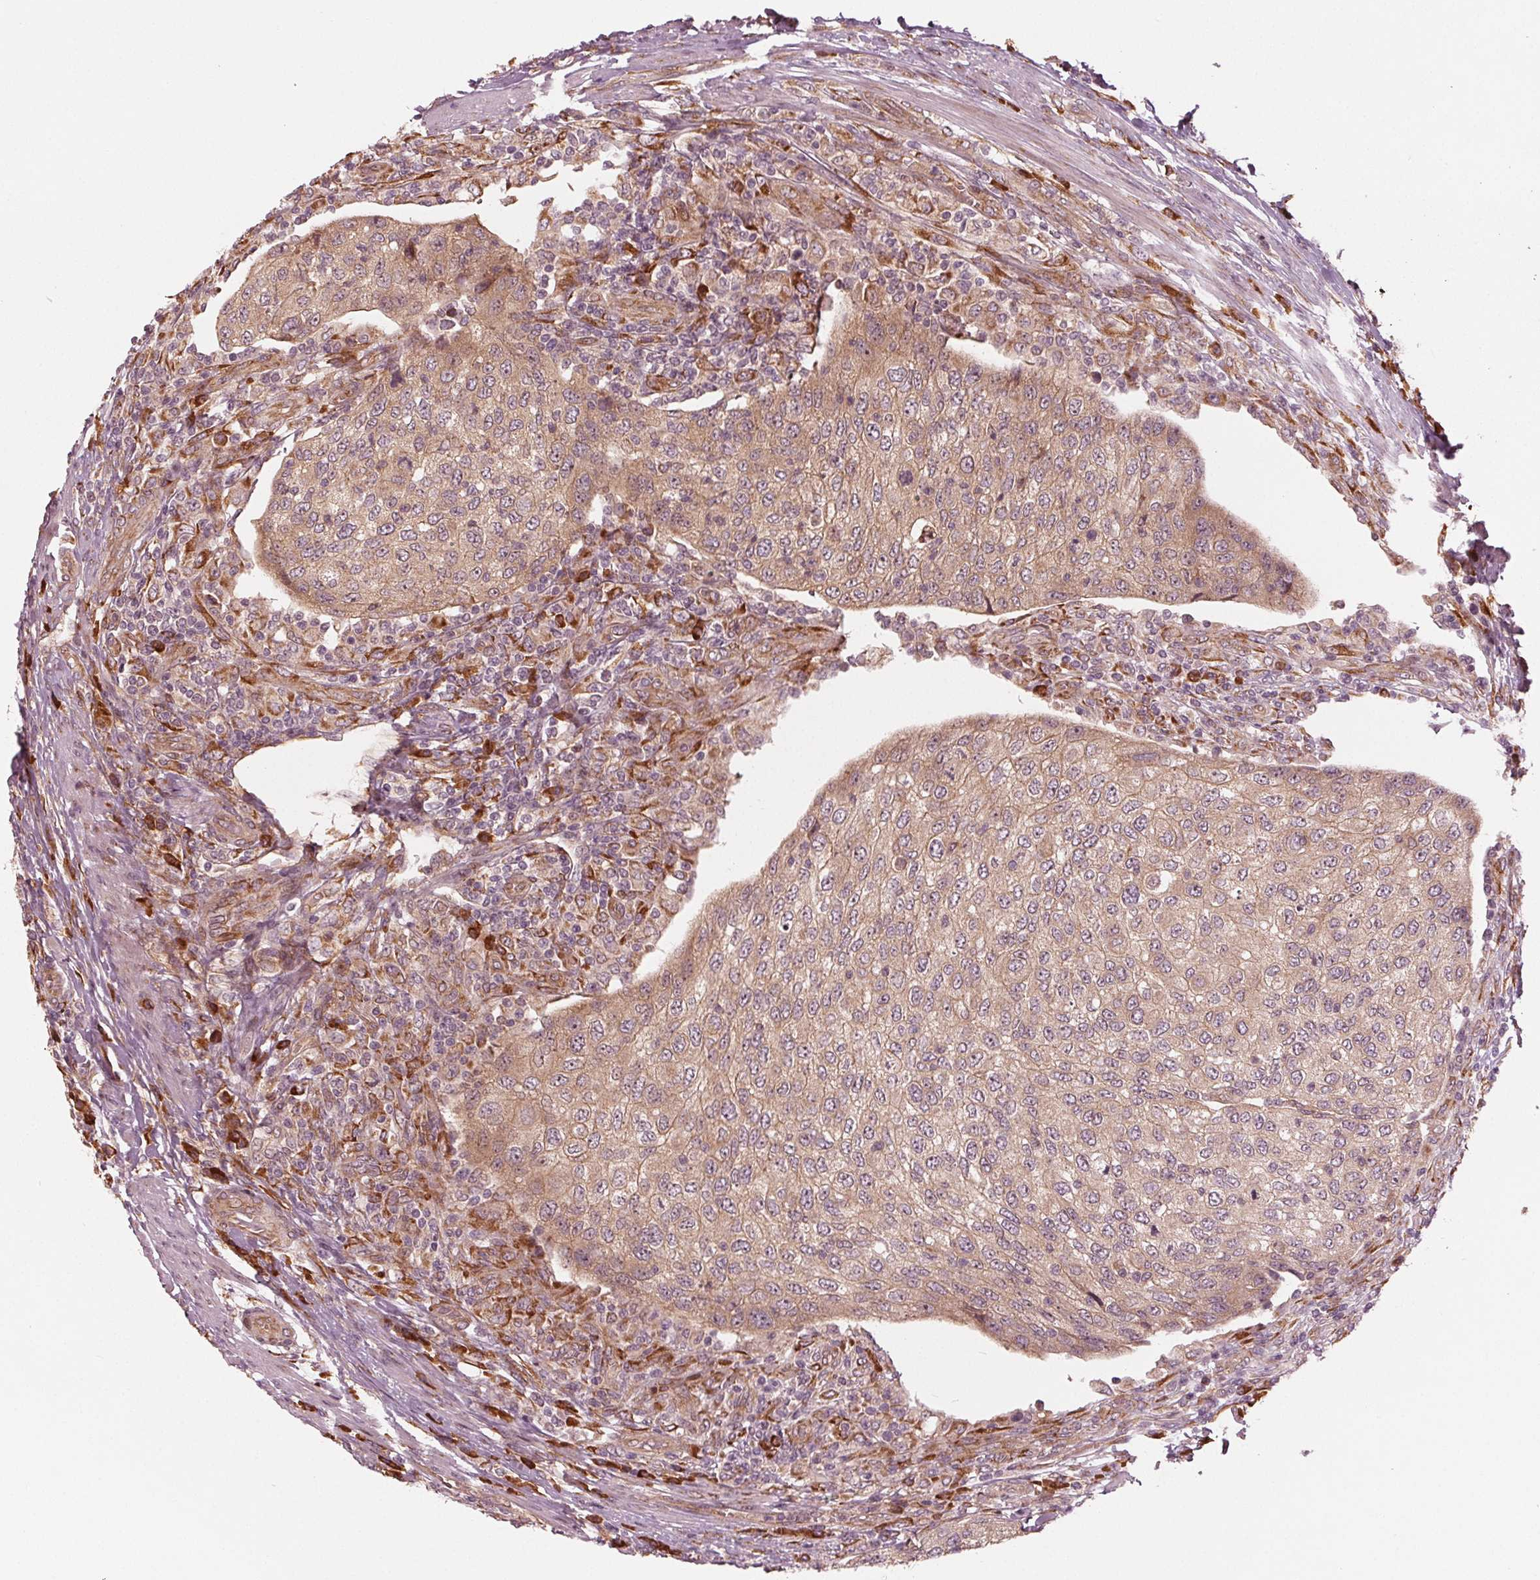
{"staining": {"intensity": "weak", "quantity": ">75%", "location": "cytoplasmic/membranous"}, "tissue": "urothelial cancer", "cell_type": "Tumor cells", "image_type": "cancer", "snomed": [{"axis": "morphology", "description": "Urothelial carcinoma, High grade"}, {"axis": "topography", "description": "Urinary bladder"}], "caption": "Approximately >75% of tumor cells in urothelial cancer display weak cytoplasmic/membranous protein expression as visualized by brown immunohistochemical staining.", "gene": "CMIP", "patient": {"sex": "female", "age": 78}}